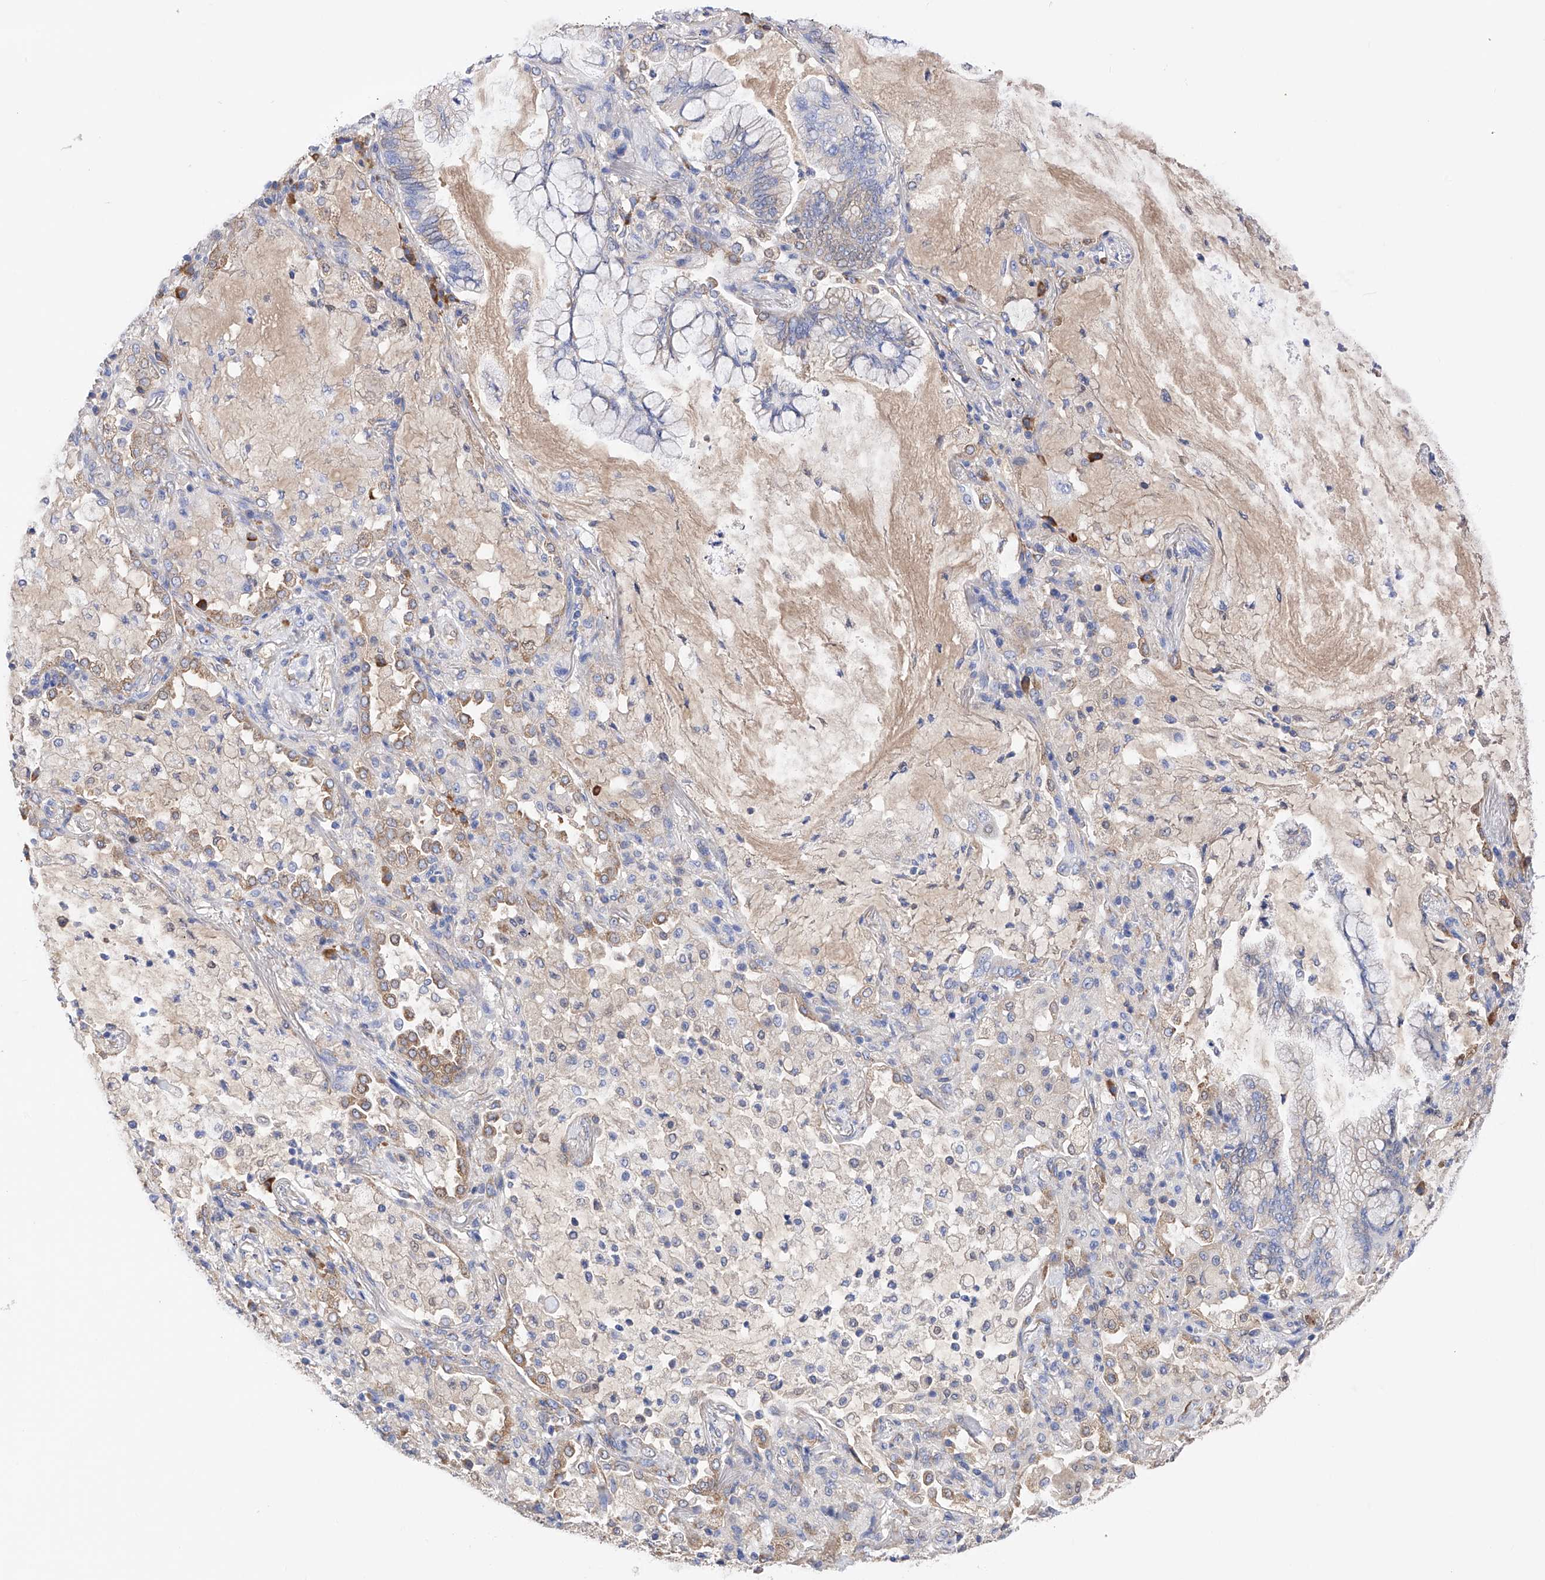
{"staining": {"intensity": "negative", "quantity": "none", "location": "none"}, "tissue": "lung cancer", "cell_type": "Tumor cells", "image_type": "cancer", "snomed": [{"axis": "morphology", "description": "Adenocarcinoma, NOS"}, {"axis": "topography", "description": "Lung"}], "caption": "Tumor cells are negative for brown protein staining in lung cancer (adenocarcinoma).", "gene": "PDIA5", "patient": {"sex": "female", "age": 70}}